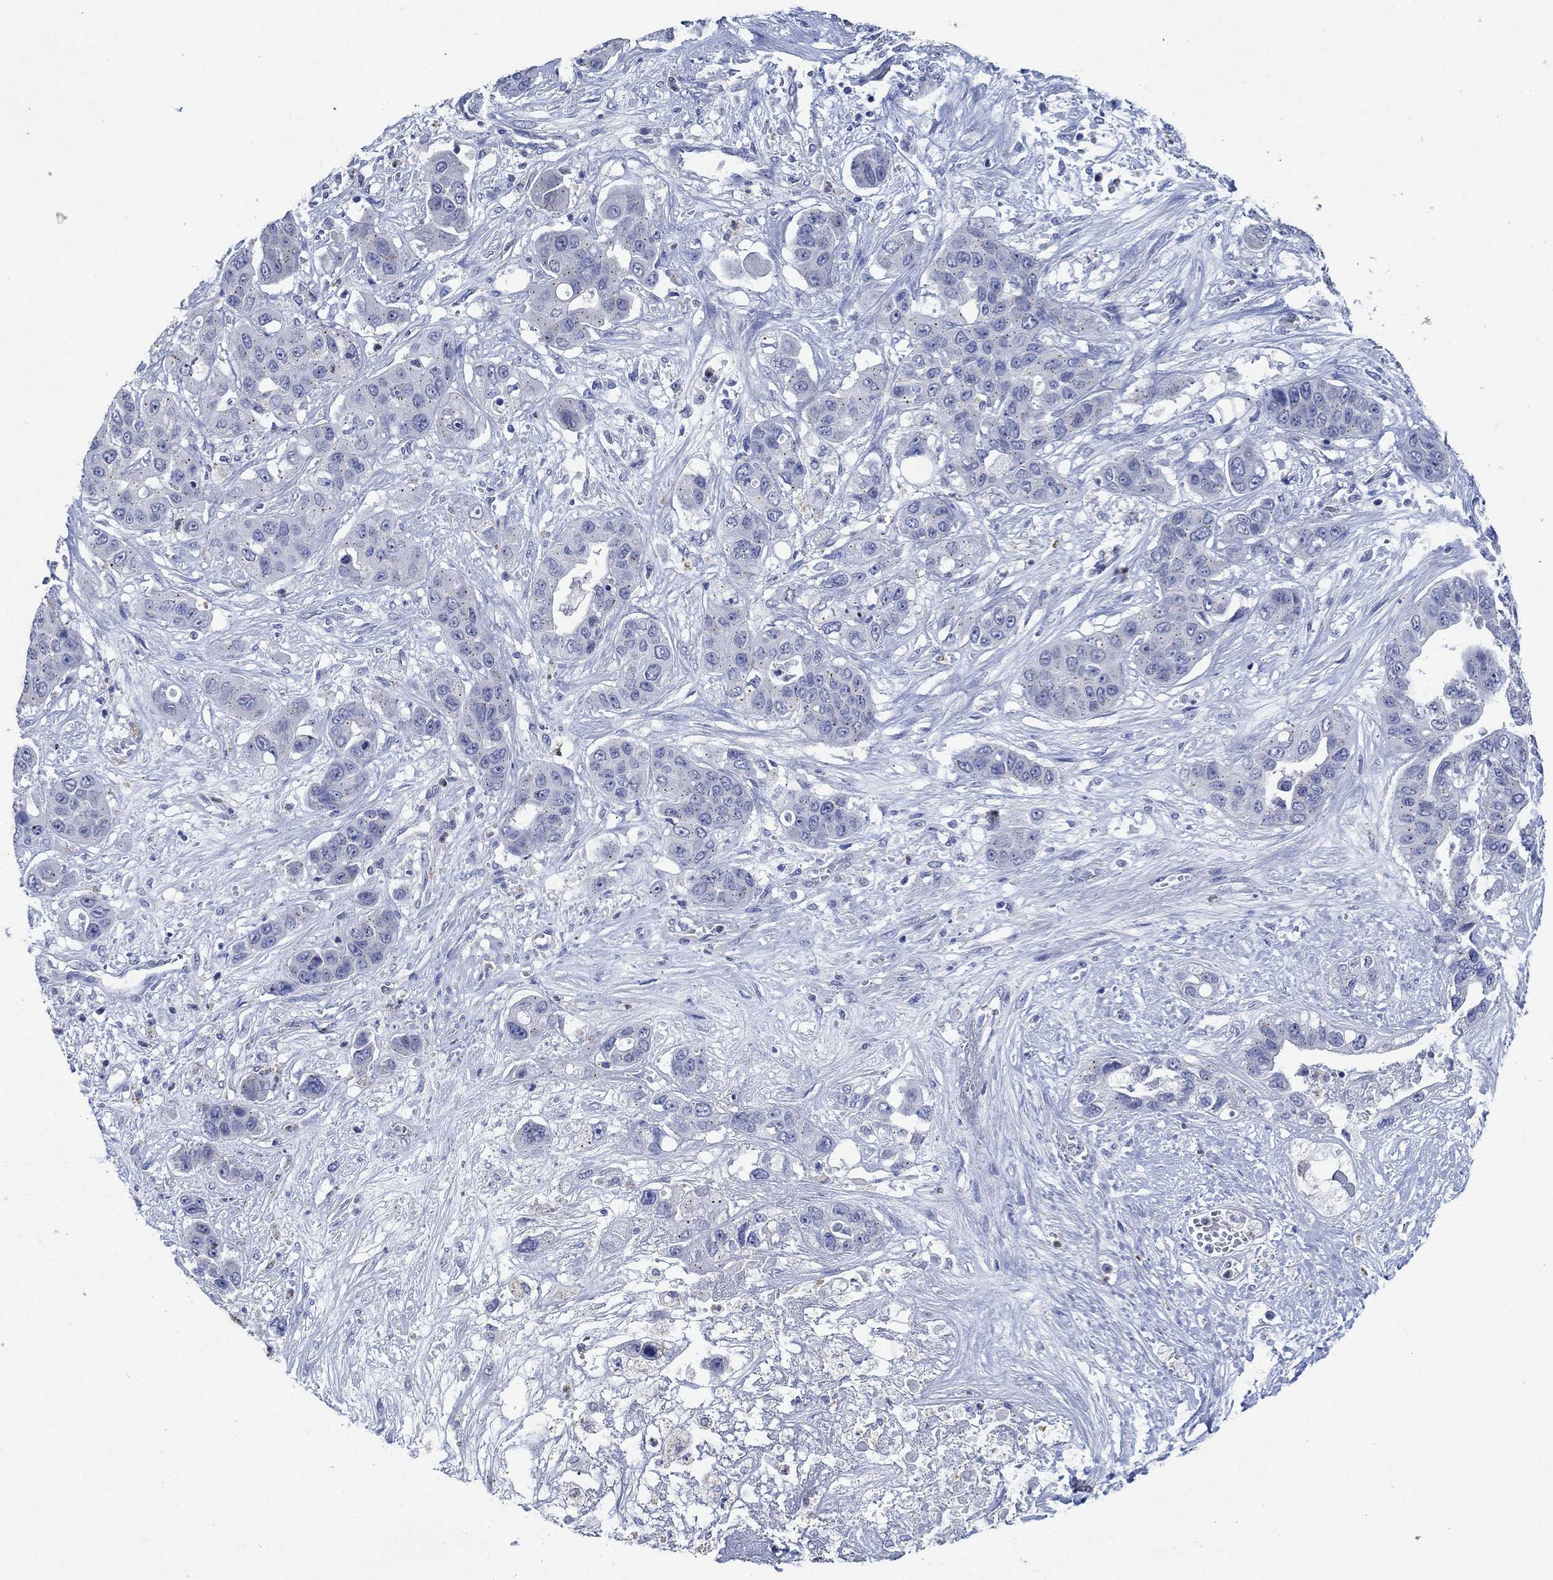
{"staining": {"intensity": "negative", "quantity": "none", "location": "none"}, "tissue": "liver cancer", "cell_type": "Tumor cells", "image_type": "cancer", "snomed": [{"axis": "morphology", "description": "Cholangiocarcinoma"}, {"axis": "topography", "description": "Liver"}], "caption": "Protein analysis of liver cholangiocarcinoma shows no significant staining in tumor cells.", "gene": "CPM", "patient": {"sex": "female", "age": 52}}